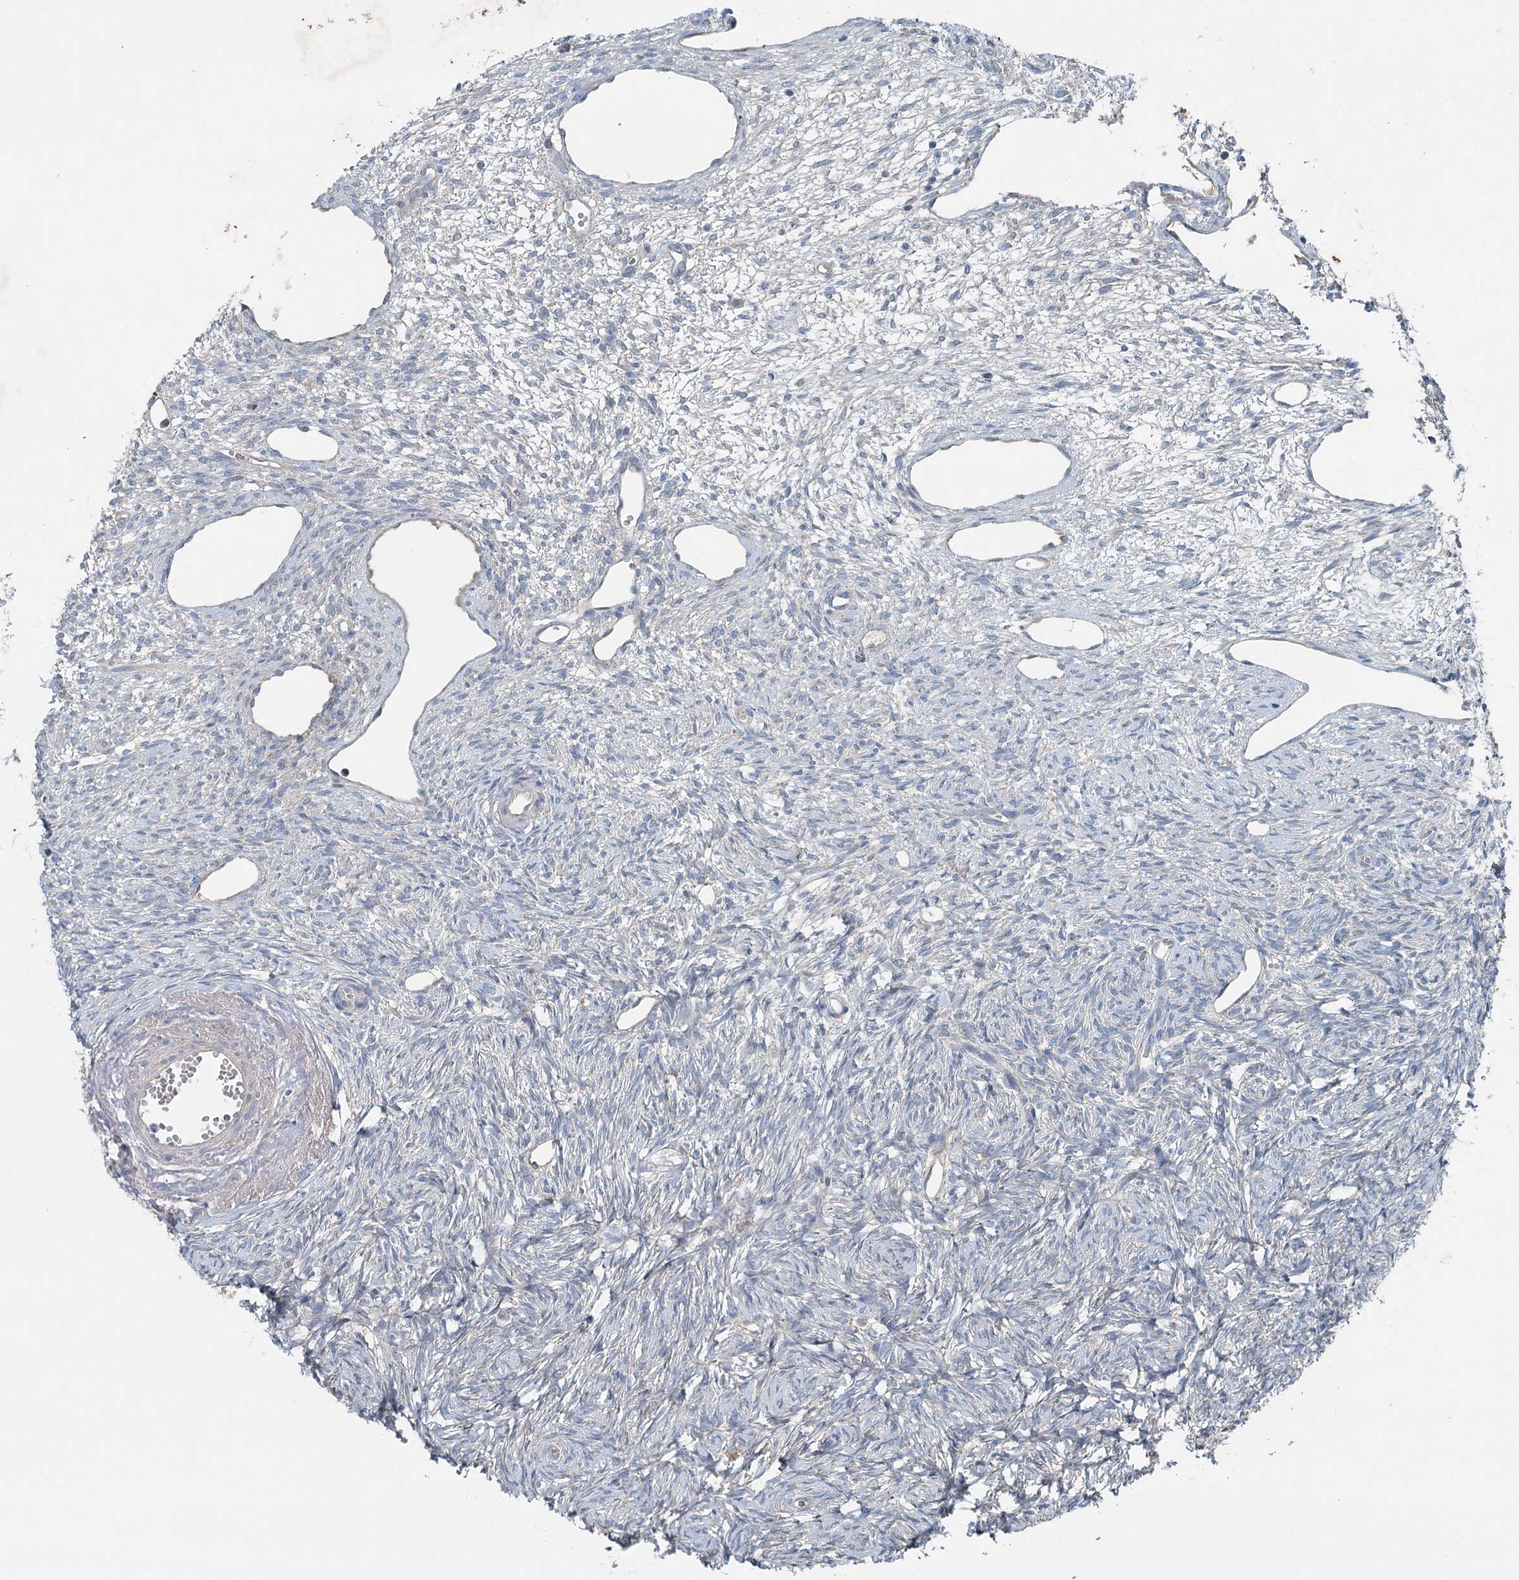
{"staining": {"intensity": "negative", "quantity": "none", "location": "none"}, "tissue": "ovary", "cell_type": "Ovarian stroma cells", "image_type": "normal", "snomed": [{"axis": "morphology", "description": "Normal tissue, NOS"}, {"axis": "topography", "description": "Ovary"}], "caption": "Immunohistochemical staining of normal ovary demonstrates no significant staining in ovarian stroma cells.", "gene": "CHCHD5", "patient": {"sex": "female", "age": 51}}